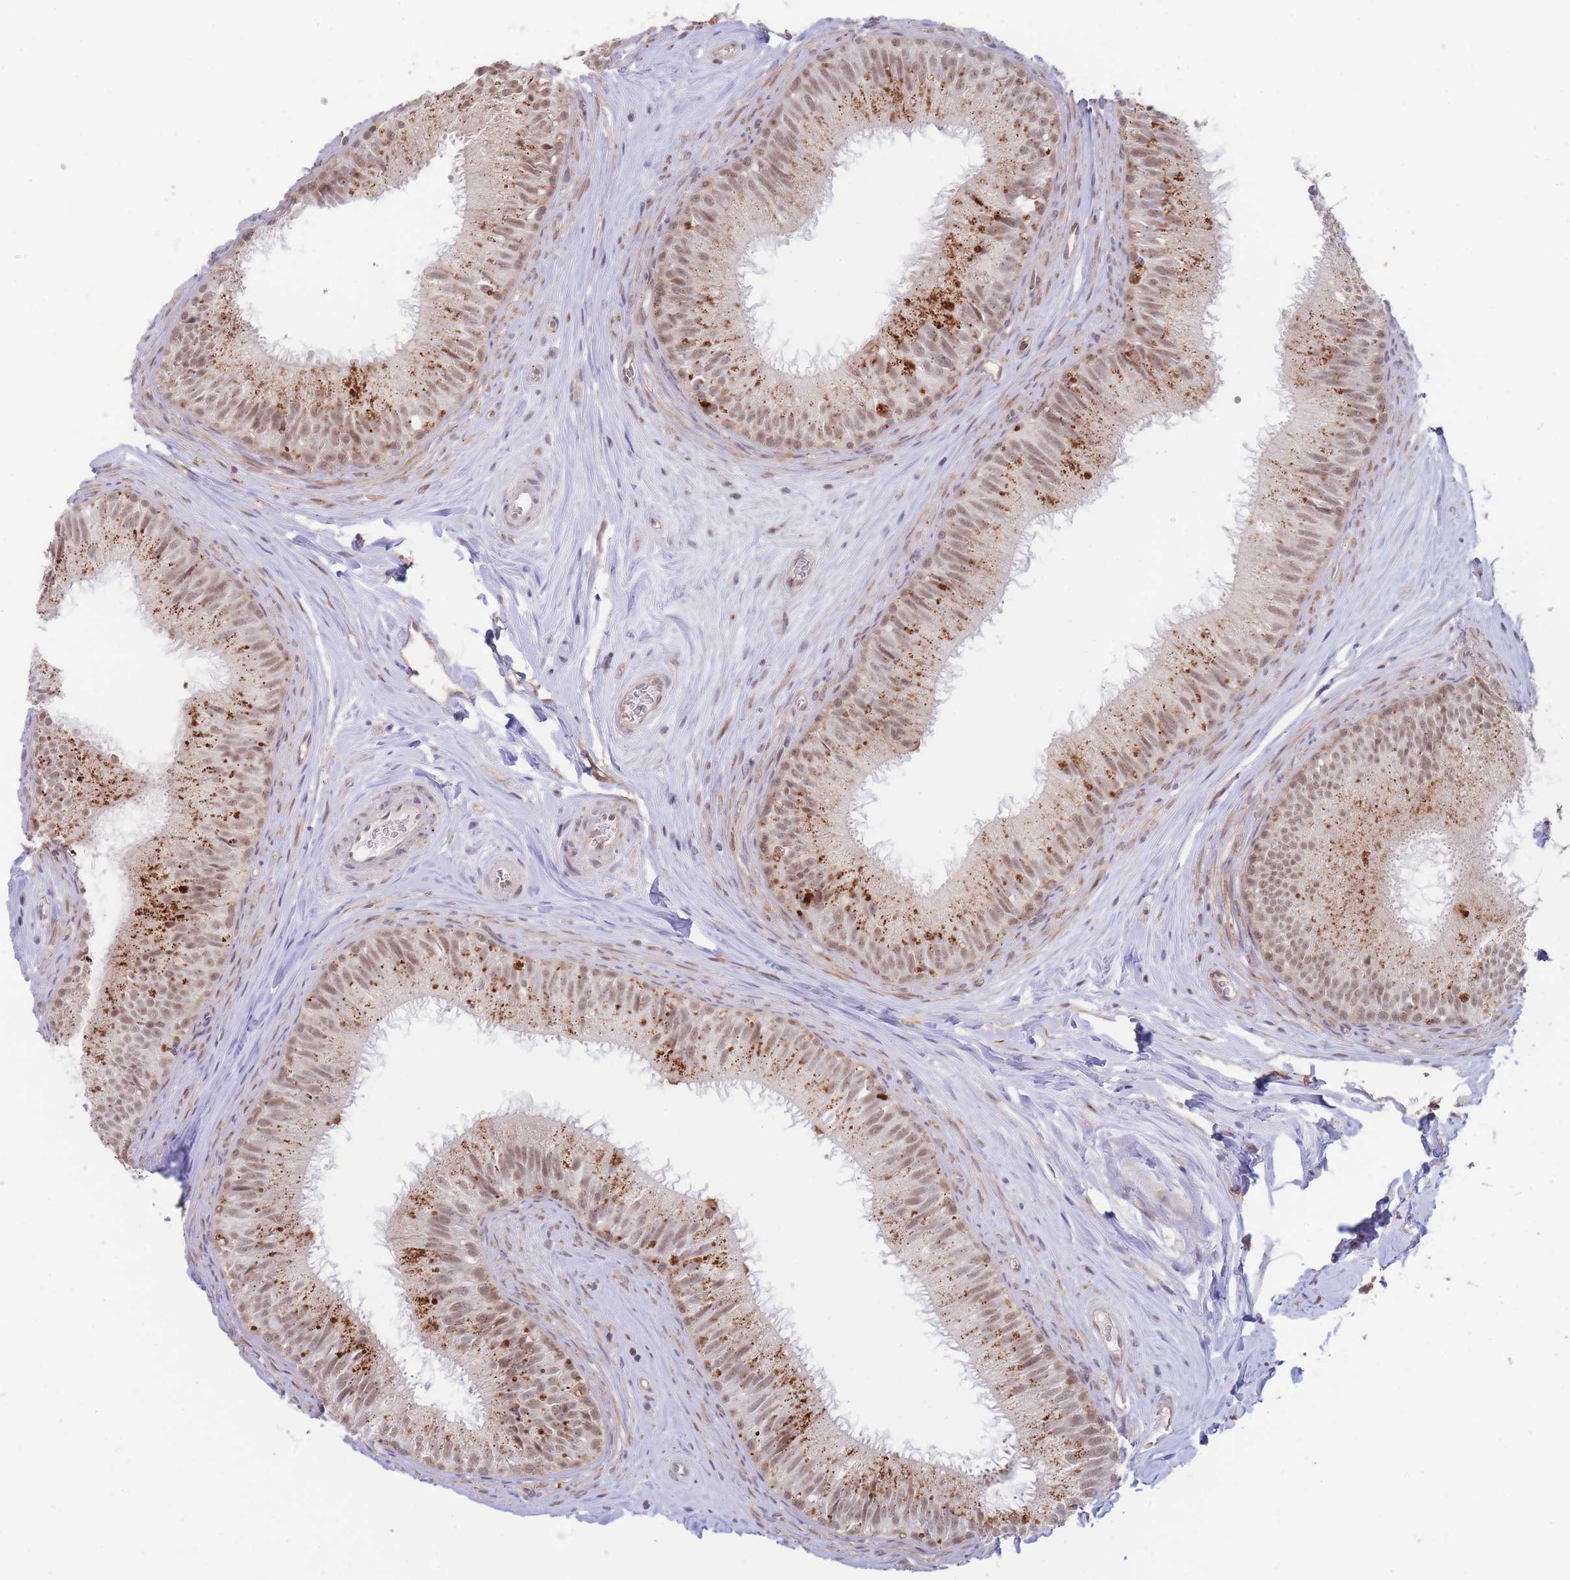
{"staining": {"intensity": "strong", "quantity": "25%-75%", "location": "cytoplasmic/membranous,nuclear"}, "tissue": "epididymis", "cell_type": "Glandular cells", "image_type": "normal", "snomed": [{"axis": "morphology", "description": "Normal tissue, NOS"}, {"axis": "topography", "description": "Epididymis"}], "caption": "Human epididymis stained with a brown dye shows strong cytoplasmic/membranous,nuclear positive expression in approximately 25%-75% of glandular cells.", "gene": "BOD1L1", "patient": {"sex": "male", "age": 34}}